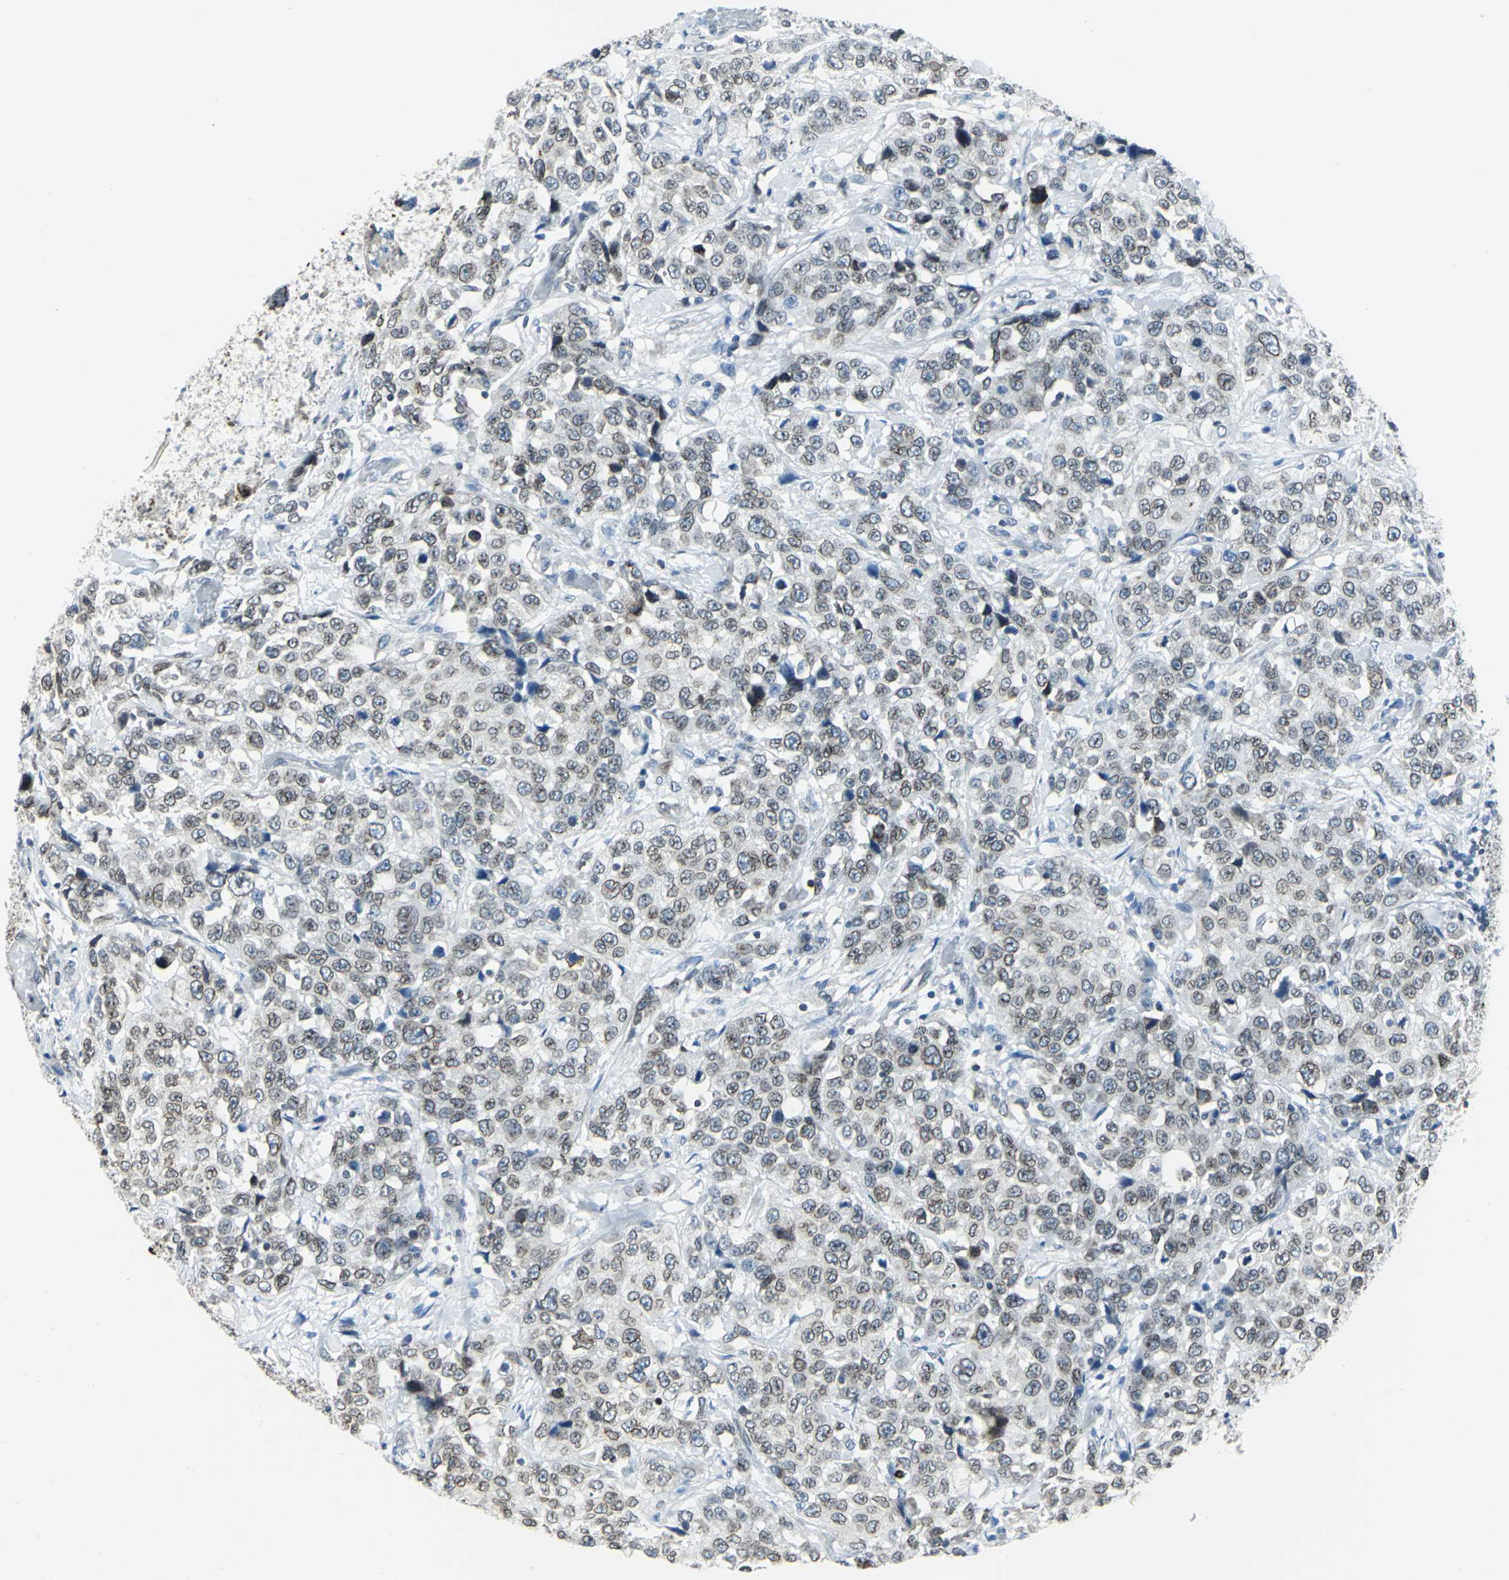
{"staining": {"intensity": "weak", "quantity": "25%-75%", "location": "cytoplasmic/membranous,nuclear"}, "tissue": "stomach cancer", "cell_type": "Tumor cells", "image_type": "cancer", "snomed": [{"axis": "morphology", "description": "Normal tissue, NOS"}, {"axis": "morphology", "description": "Adenocarcinoma, NOS"}, {"axis": "topography", "description": "Stomach"}], "caption": "A low amount of weak cytoplasmic/membranous and nuclear expression is appreciated in about 25%-75% of tumor cells in stomach adenocarcinoma tissue.", "gene": "SNUPN", "patient": {"sex": "male", "age": 48}}